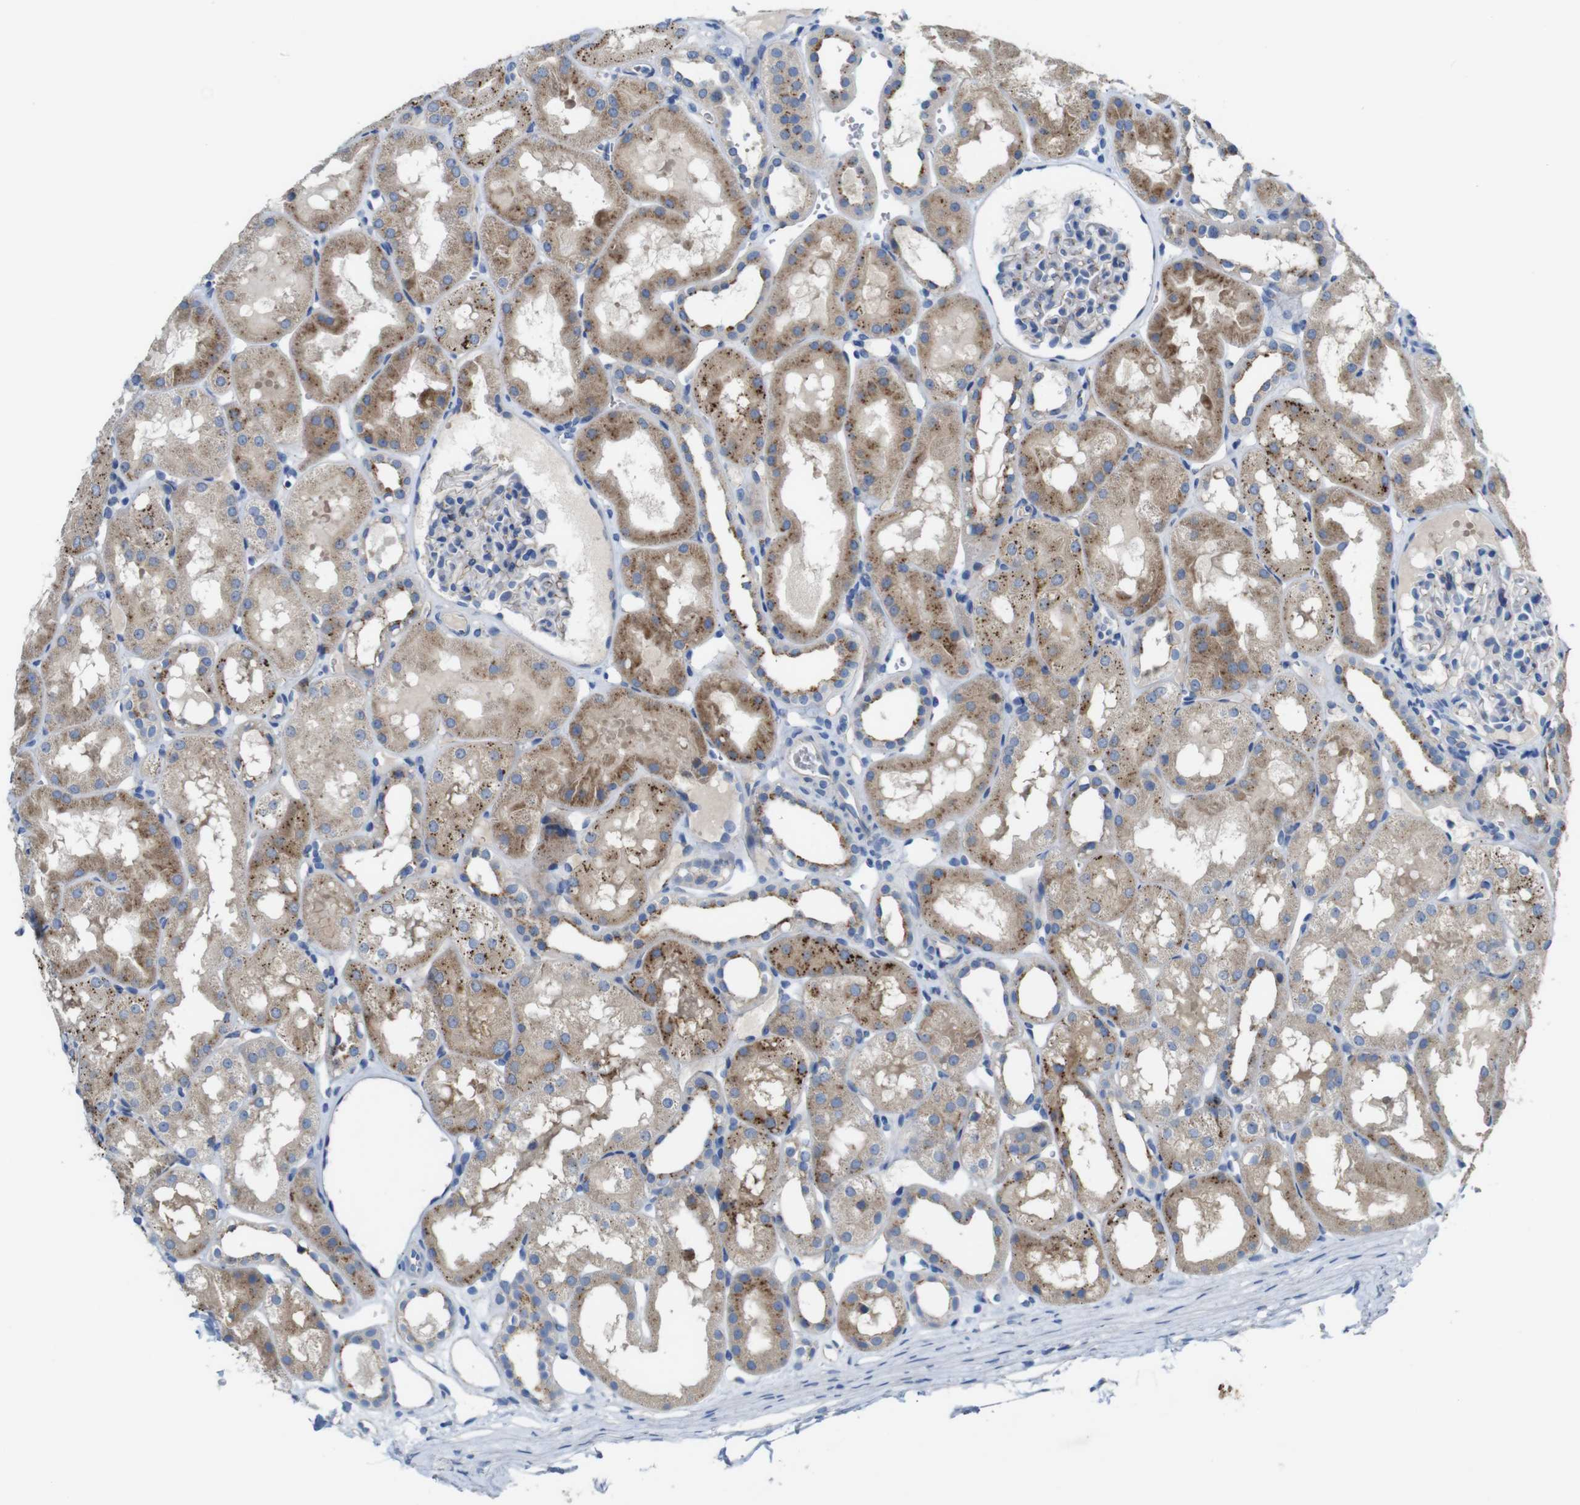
{"staining": {"intensity": "weak", "quantity": "<25%", "location": "cytoplasmic/membranous"}, "tissue": "kidney", "cell_type": "Cells in glomeruli", "image_type": "normal", "snomed": [{"axis": "morphology", "description": "Normal tissue, NOS"}, {"axis": "topography", "description": "Kidney"}, {"axis": "topography", "description": "Urinary bladder"}], "caption": "DAB (3,3'-diaminobenzidine) immunohistochemical staining of normal human kidney displays no significant expression in cells in glomeruli.", "gene": "NHLRC3", "patient": {"sex": "male", "age": 16}}